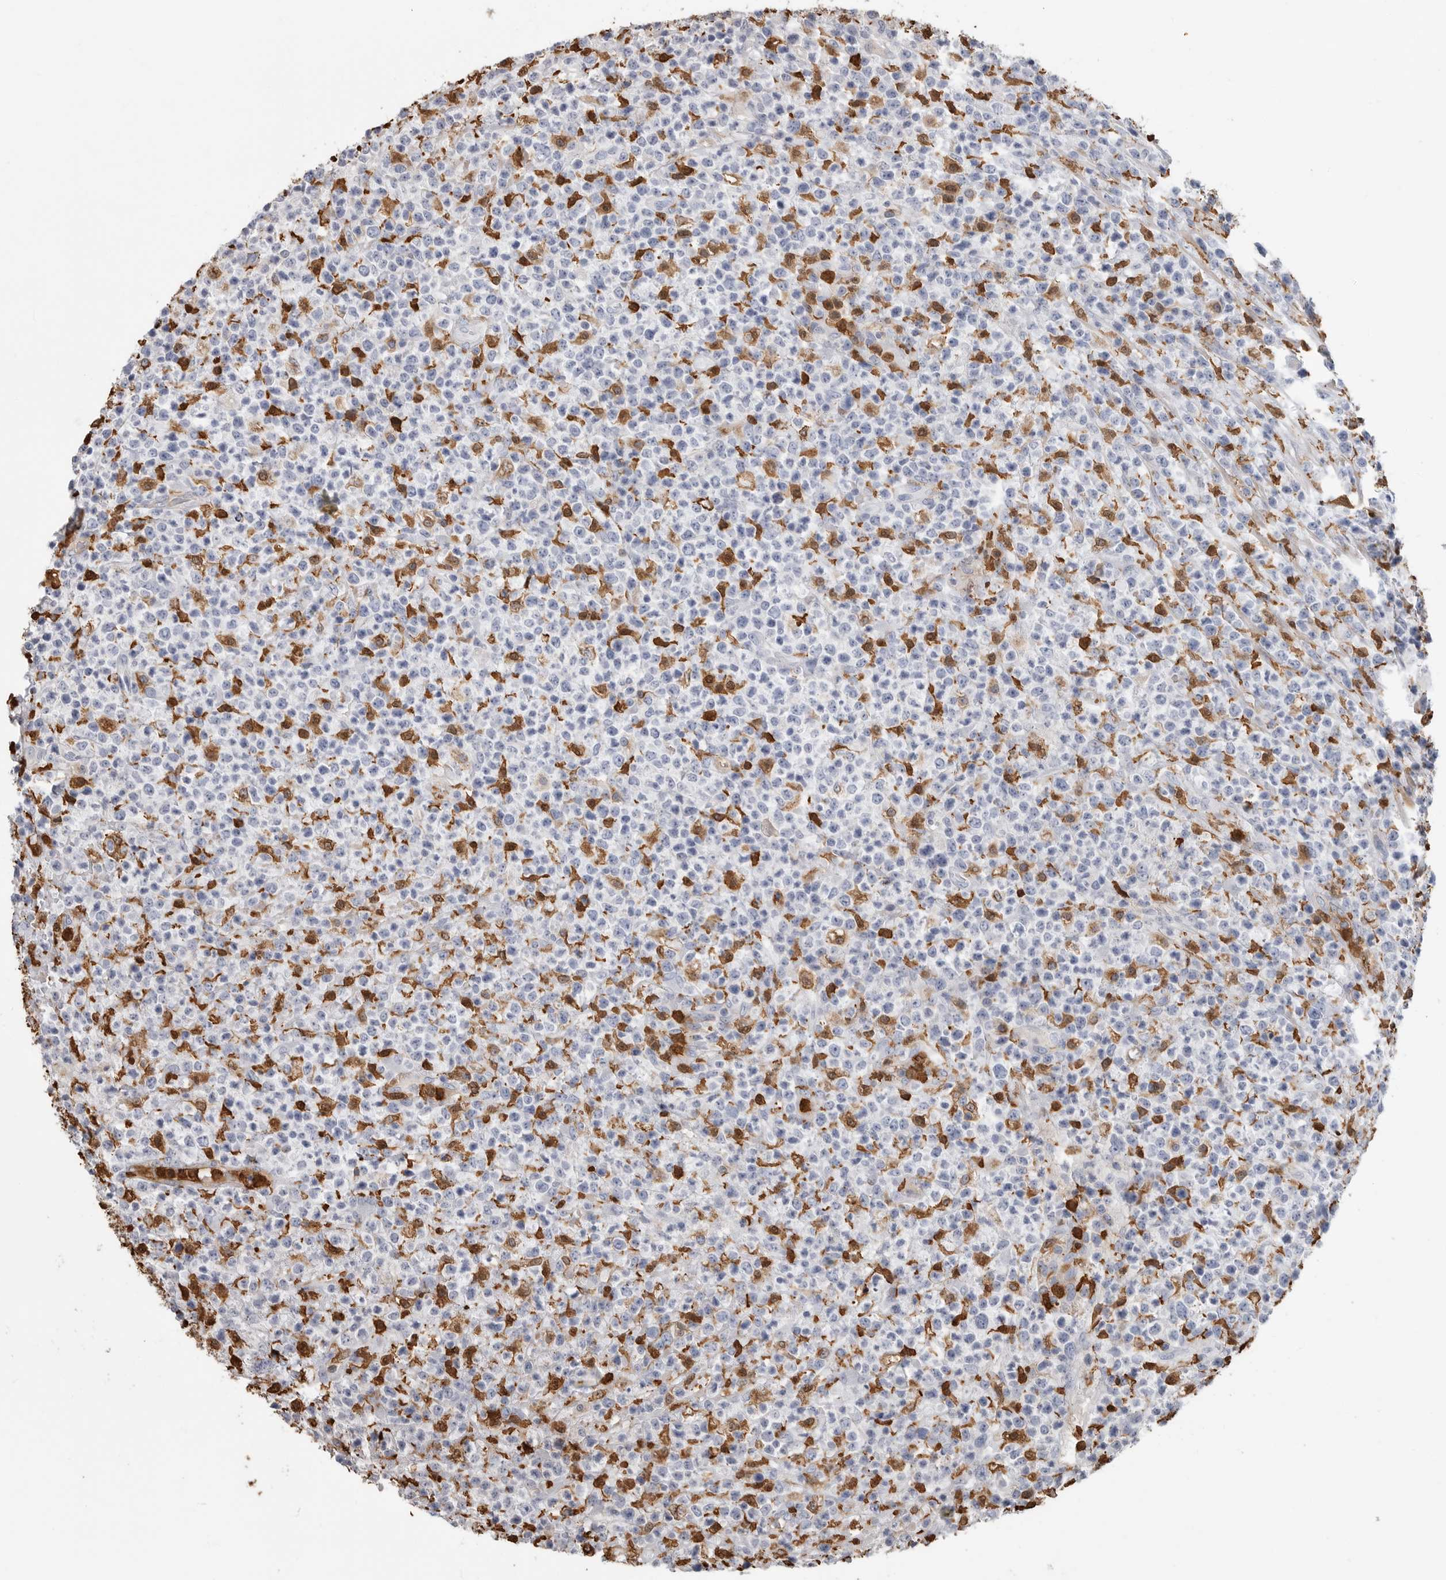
{"staining": {"intensity": "negative", "quantity": "none", "location": "none"}, "tissue": "lymphoma", "cell_type": "Tumor cells", "image_type": "cancer", "snomed": [{"axis": "morphology", "description": "Malignant lymphoma, non-Hodgkin's type, High grade"}, {"axis": "topography", "description": "Colon"}], "caption": "Protein analysis of high-grade malignant lymphoma, non-Hodgkin's type exhibits no significant positivity in tumor cells.", "gene": "CYB561D1", "patient": {"sex": "female", "age": 53}}